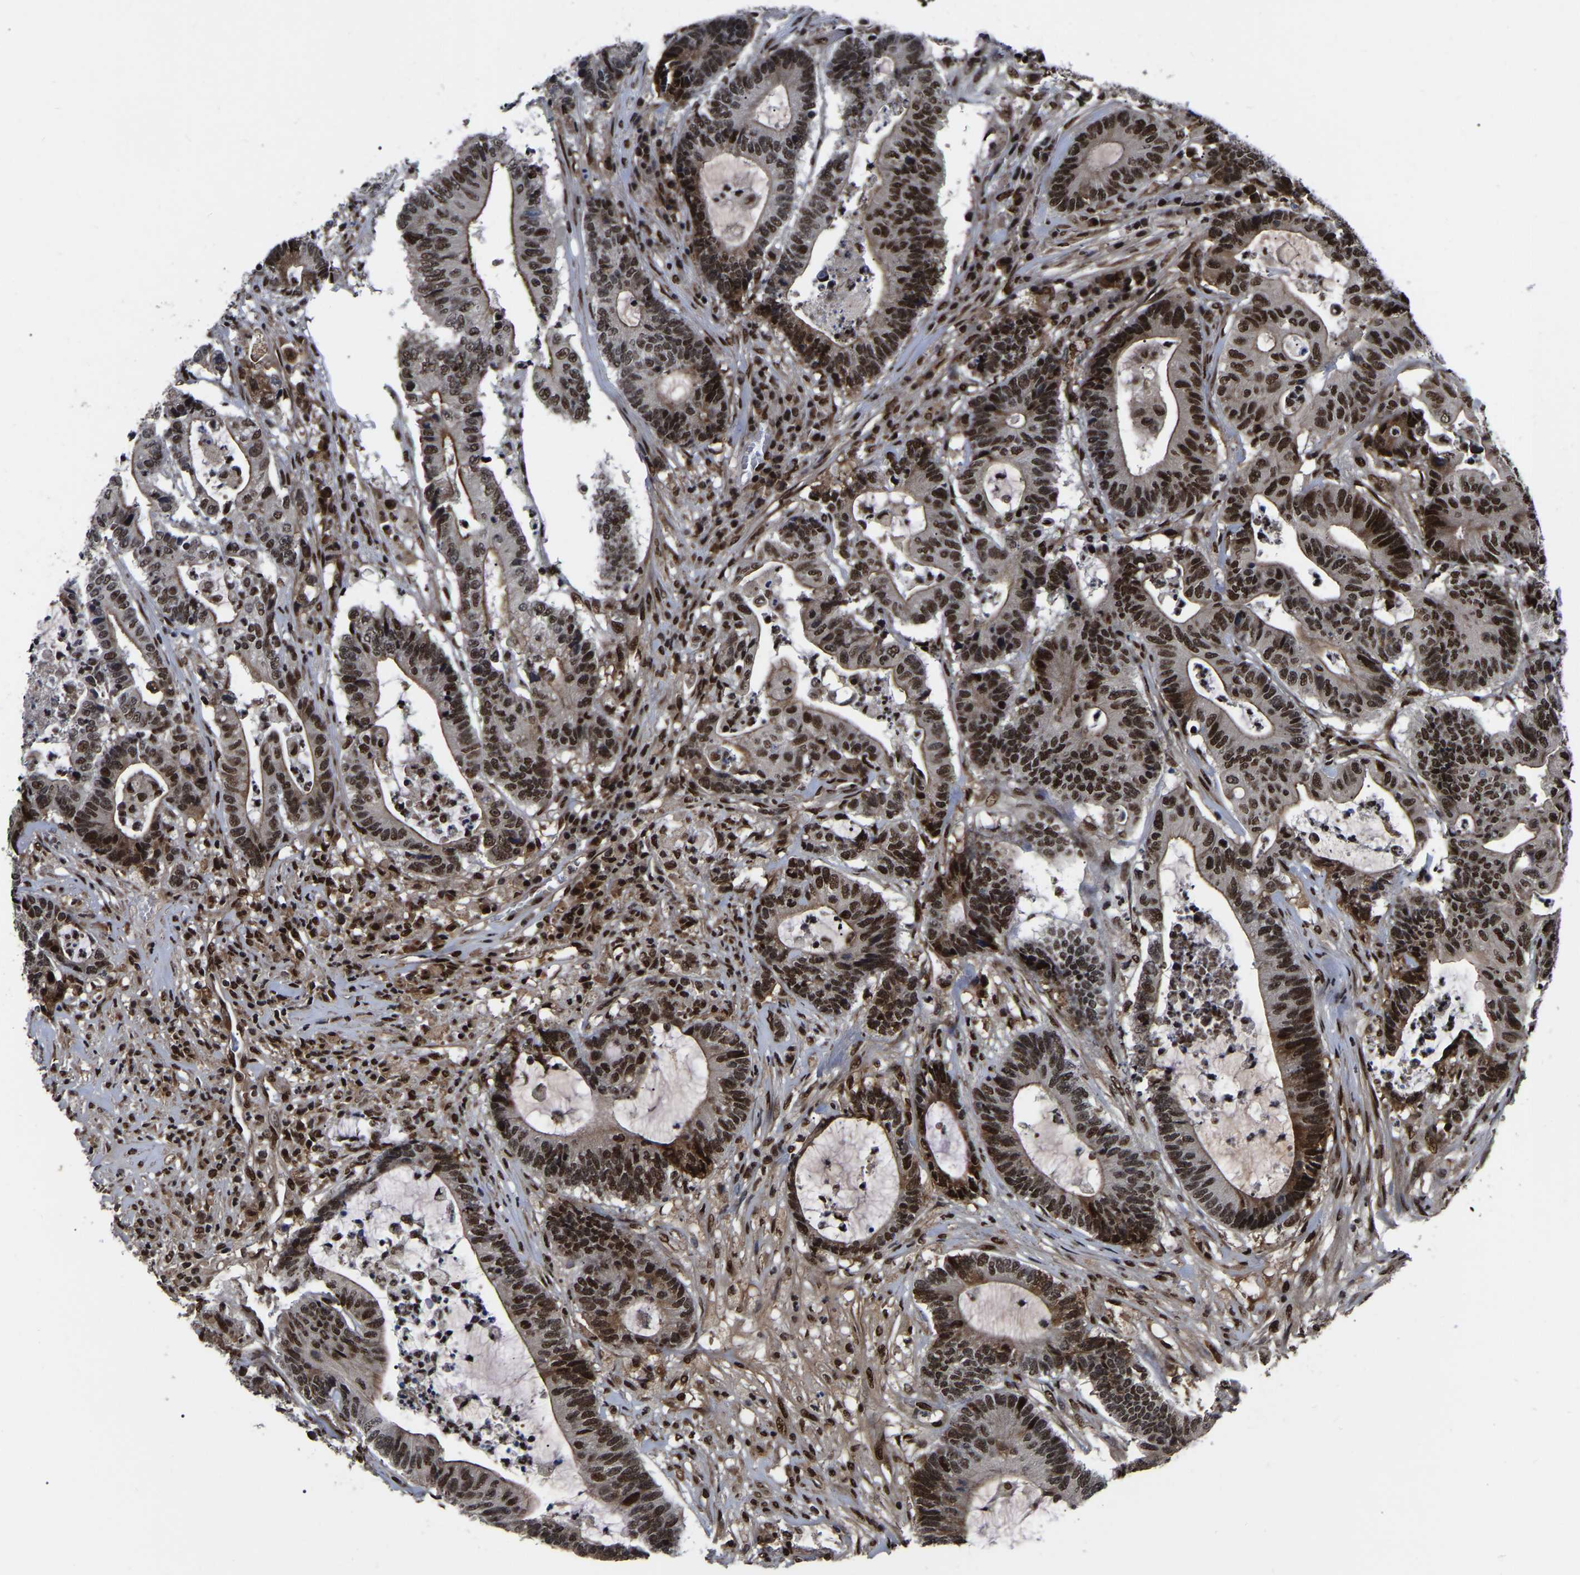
{"staining": {"intensity": "strong", "quantity": ">75%", "location": "nuclear"}, "tissue": "colorectal cancer", "cell_type": "Tumor cells", "image_type": "cancer", "snomed": [{"axis": "morphology", "description": "Adenocarcinoma, NOS"}, {"axis": "topography", "description": "Colon"}], "caption": "DAB immunohistochemical staining of human colorectal cancer exhibits strong nuclear protein expression in approximately >75% of tumor cells.", "gene": "TRIM35", "patient": {"sex": "female", "age": 84}}